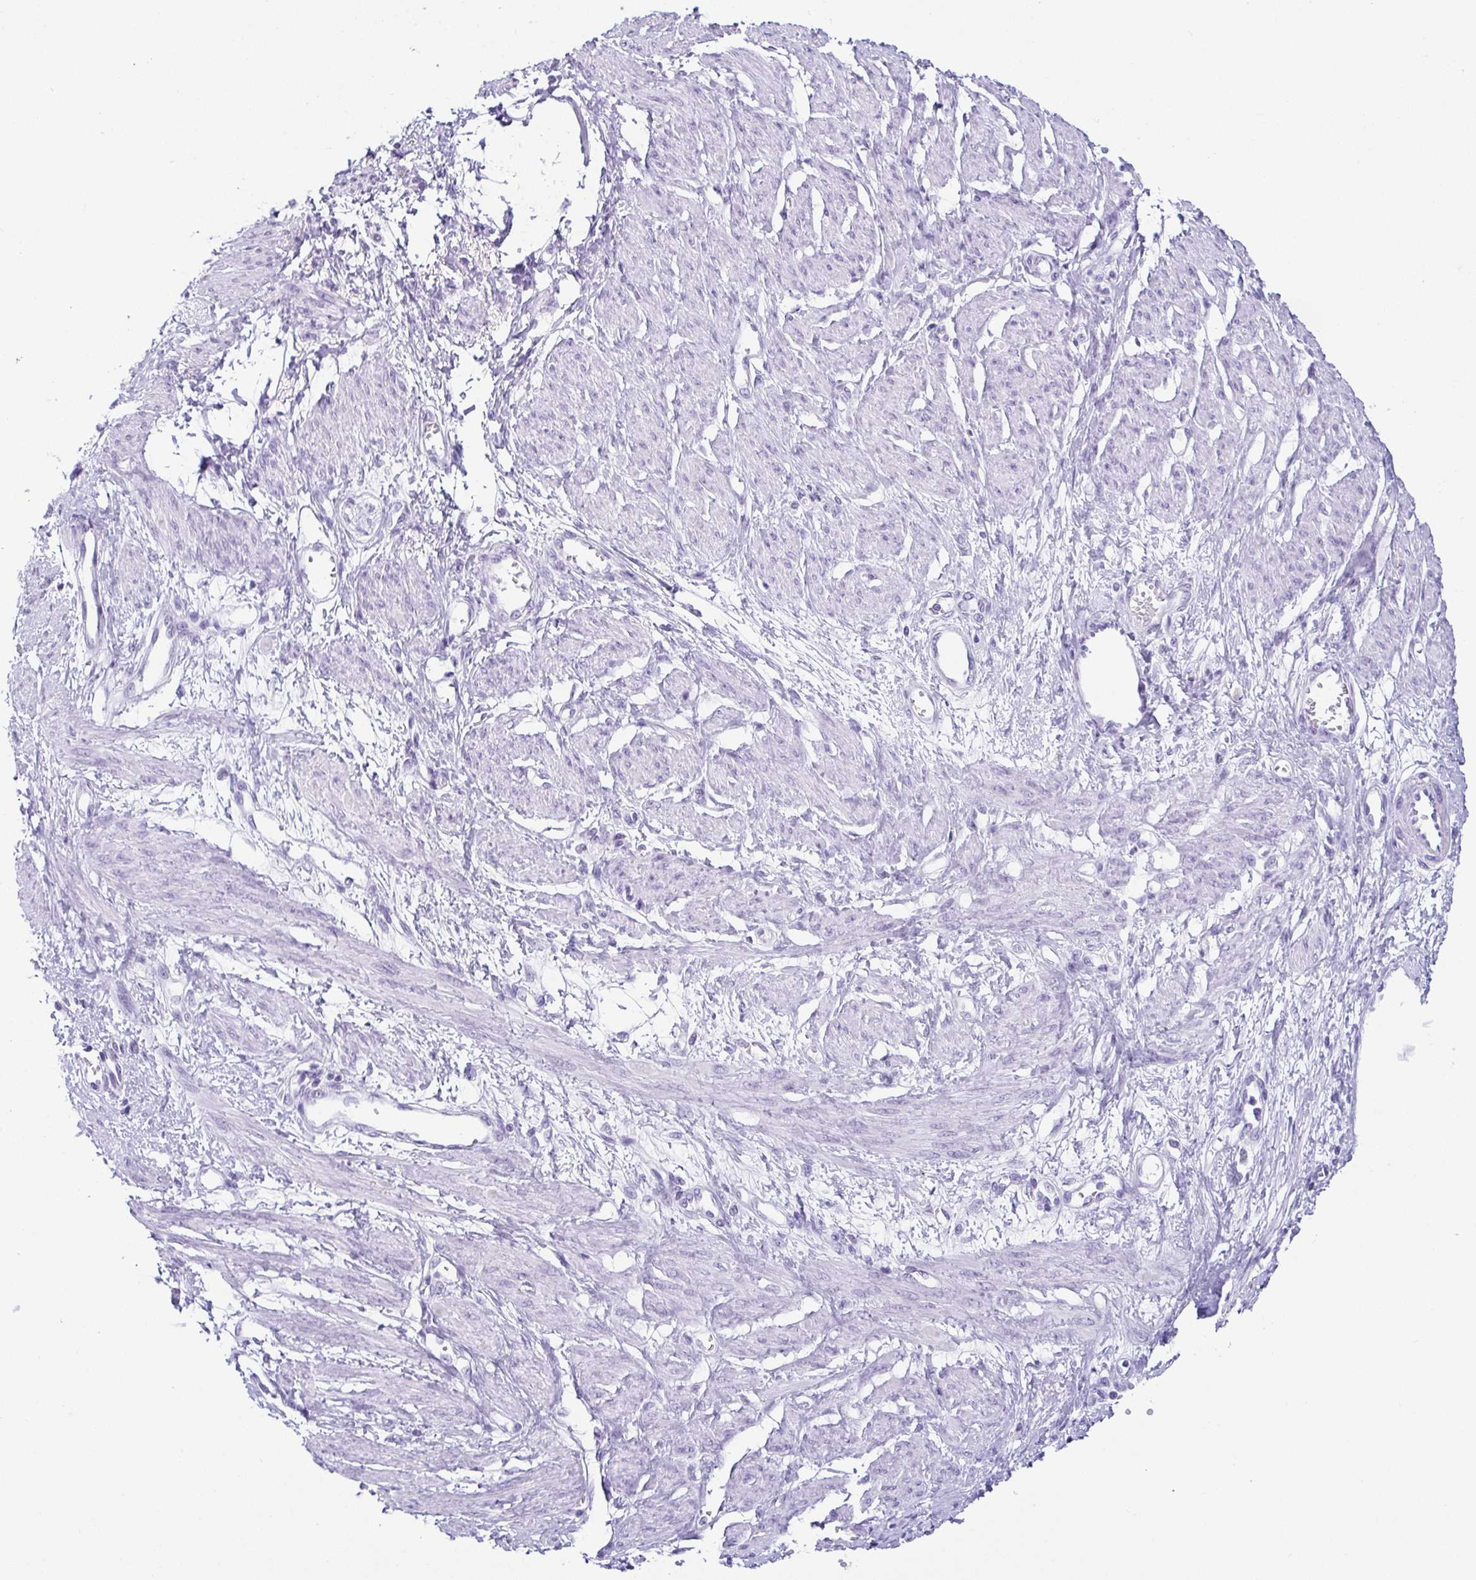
{"staining": {"intensity": "negative", "quantity": "none", "location": "none"}, "tissue": "smooth muscle", "cell_type": "Smooth muscle cells", "image_type": "normal", "snomed": [{"axis": "morphology", "description": "Normal tissue, NOS"}, {"axis": "topography", "description": "Smooth muscle"}, {"axis": "topography", "description": "Uterus"}], "caption": "An image of smooth muscle stained for a protein demonstrates no brown staining in smooth muscle cells.", "gene": "ESX1", "patient": {"sex": "female", "age": 39}}